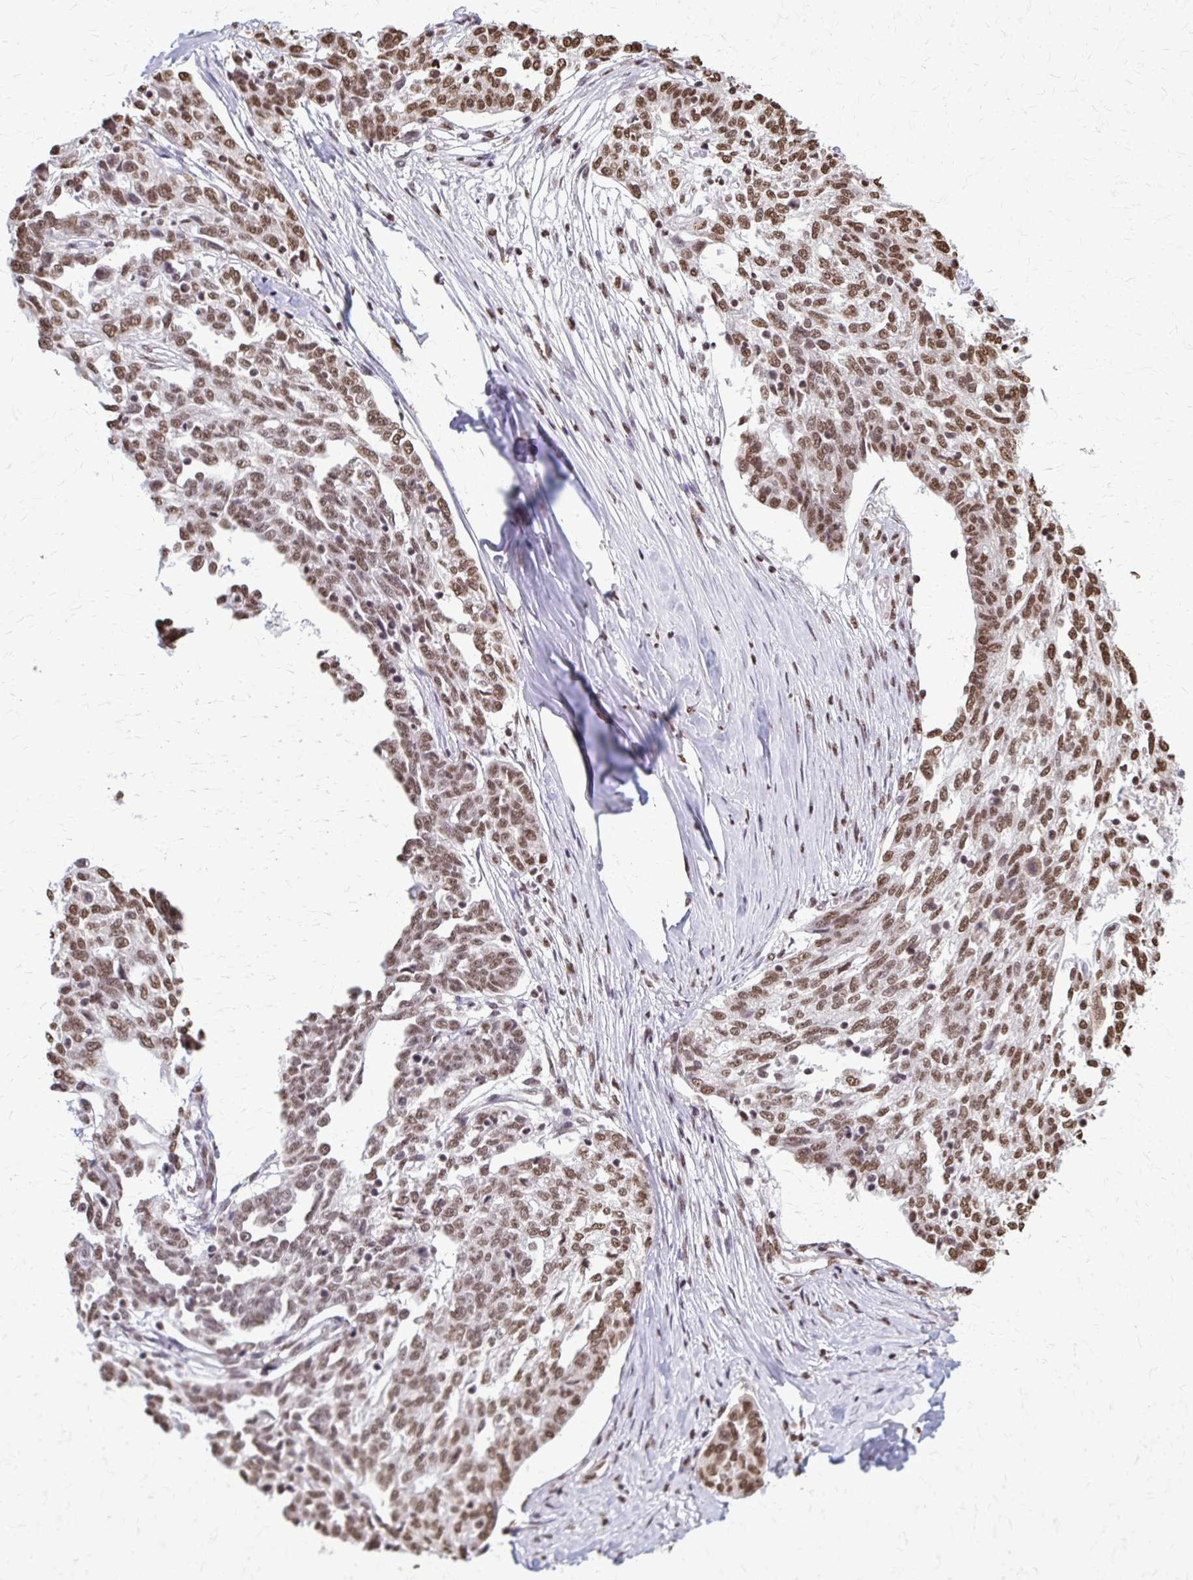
{"staining": {"intensity": "moderate", "quantity": ">75%", "location": "nuclear"}, "tissue": "ovarian cancer", "cell_type": "Tumor cells", "image_type": "cancer", "snomed": [{"axis": "morphology", "description": "Cystadenocarcinoma, serous, NOS"}, {"axis": "topography", "description": "Ovary"}], "caption": "High-magnification brightfield microscopy of serous cystadenocarcinoma (ovarian) stained with DAB (3,3'-diaminobenzidine) (brown) and counterstained with hematoxylin (blue). tumor cells exhibit moderate nuclear positivity is identified in approximately>75% of cells.", "gene": "SNRPA", "patient": {"sex": "female", "age": 67}}